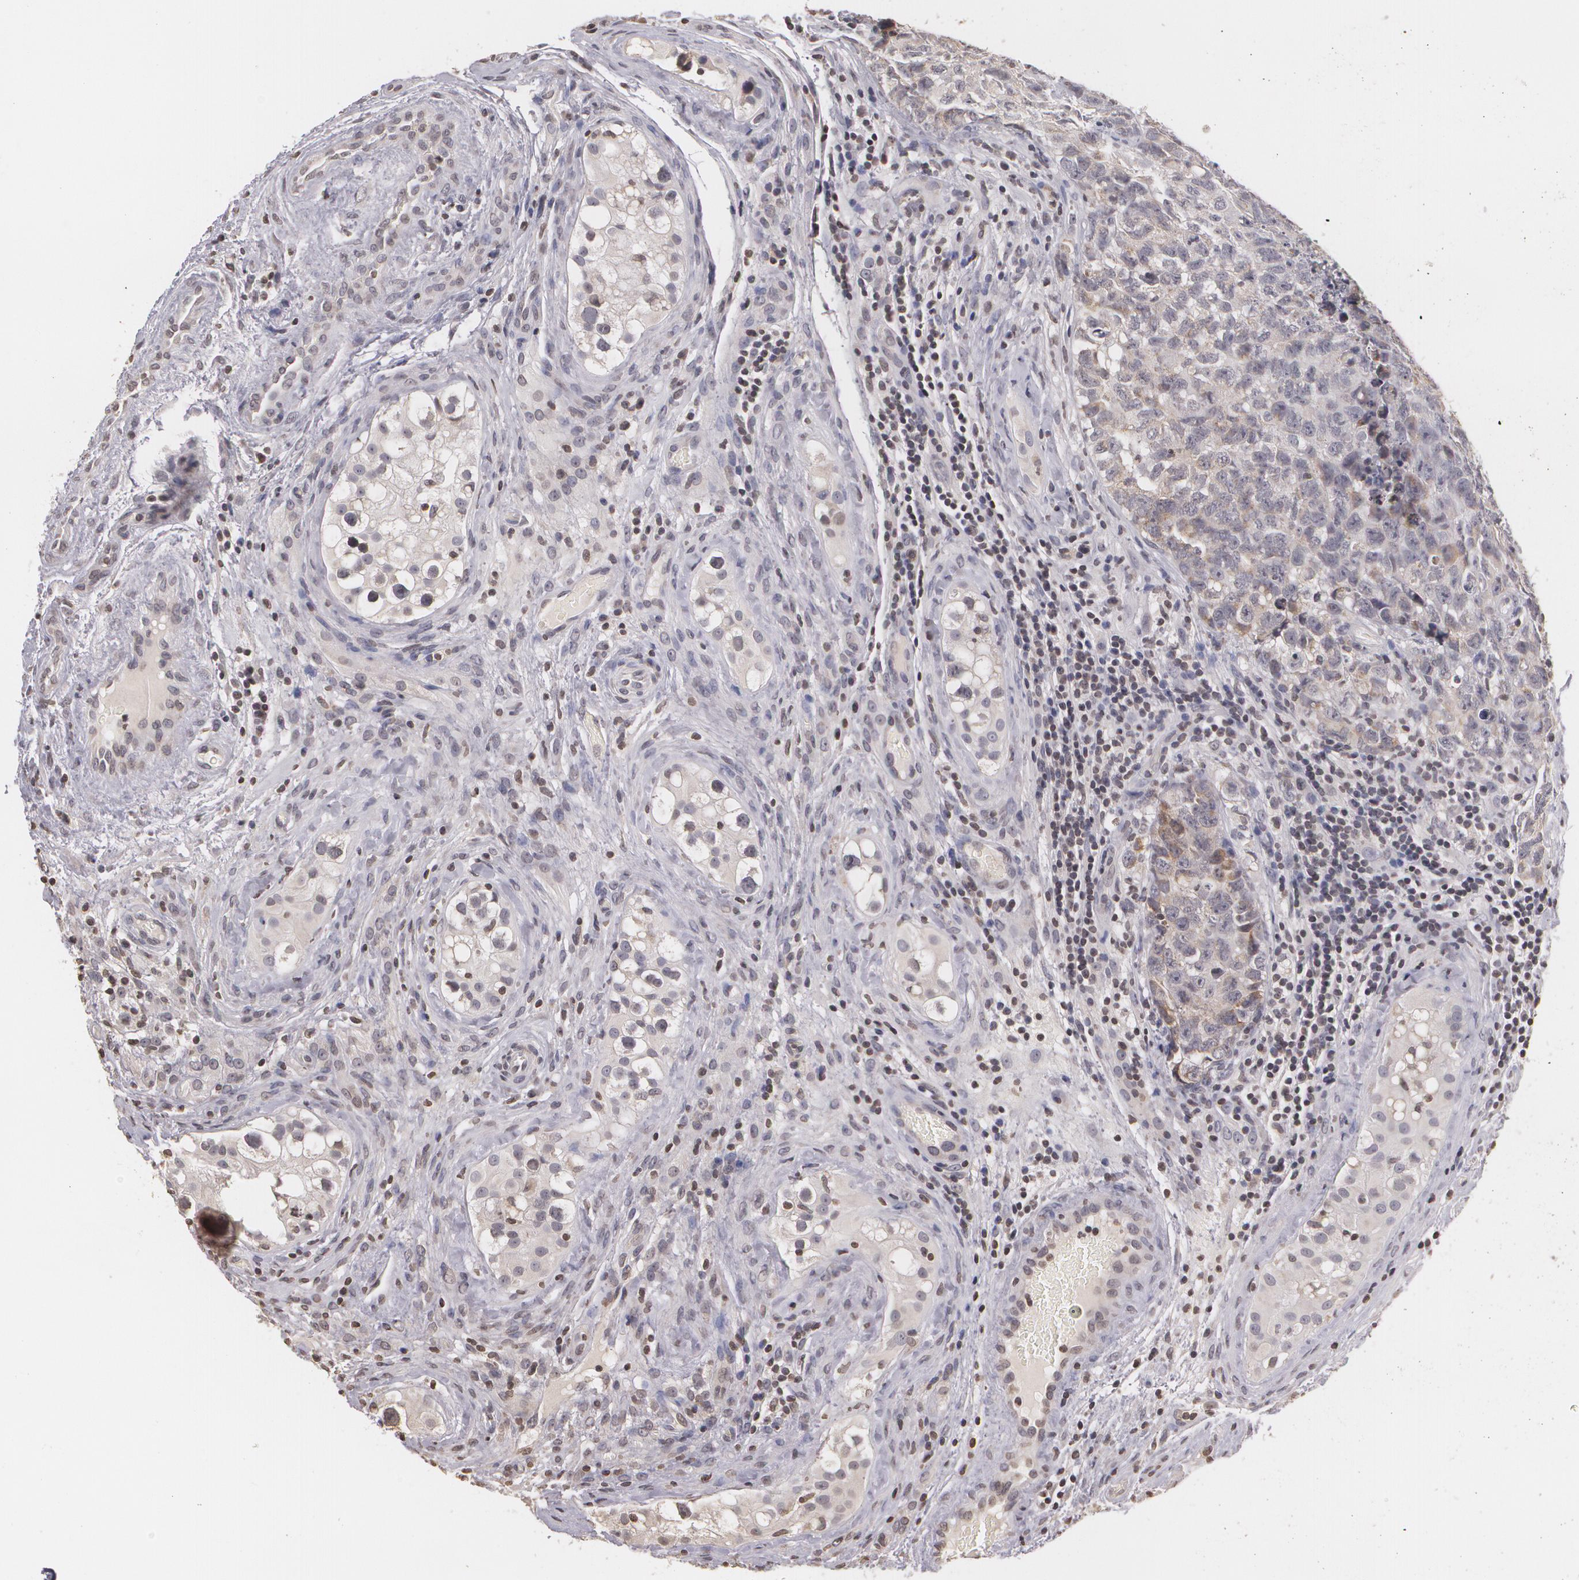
{"staining": {"intensity": "negative", "quantity": "none", "location": "none"}, "tissue": "testis cancer", "cell_type": "Tumor cells", "image_type": "cancer", "snomed": [{"axis": "morphology", "description": "Carcinoma, Embryonal, NOS"}, {"axis": "topography", "description": "Testis"}], "caption": "Immunohistochemistry photomicrograph of testis cancer (embryonal carcinoma) stained for a protein (brown), which shows no expression in tumor cells.", "gene": "THRB", "patient": {"sex": "male", "age": 31}}